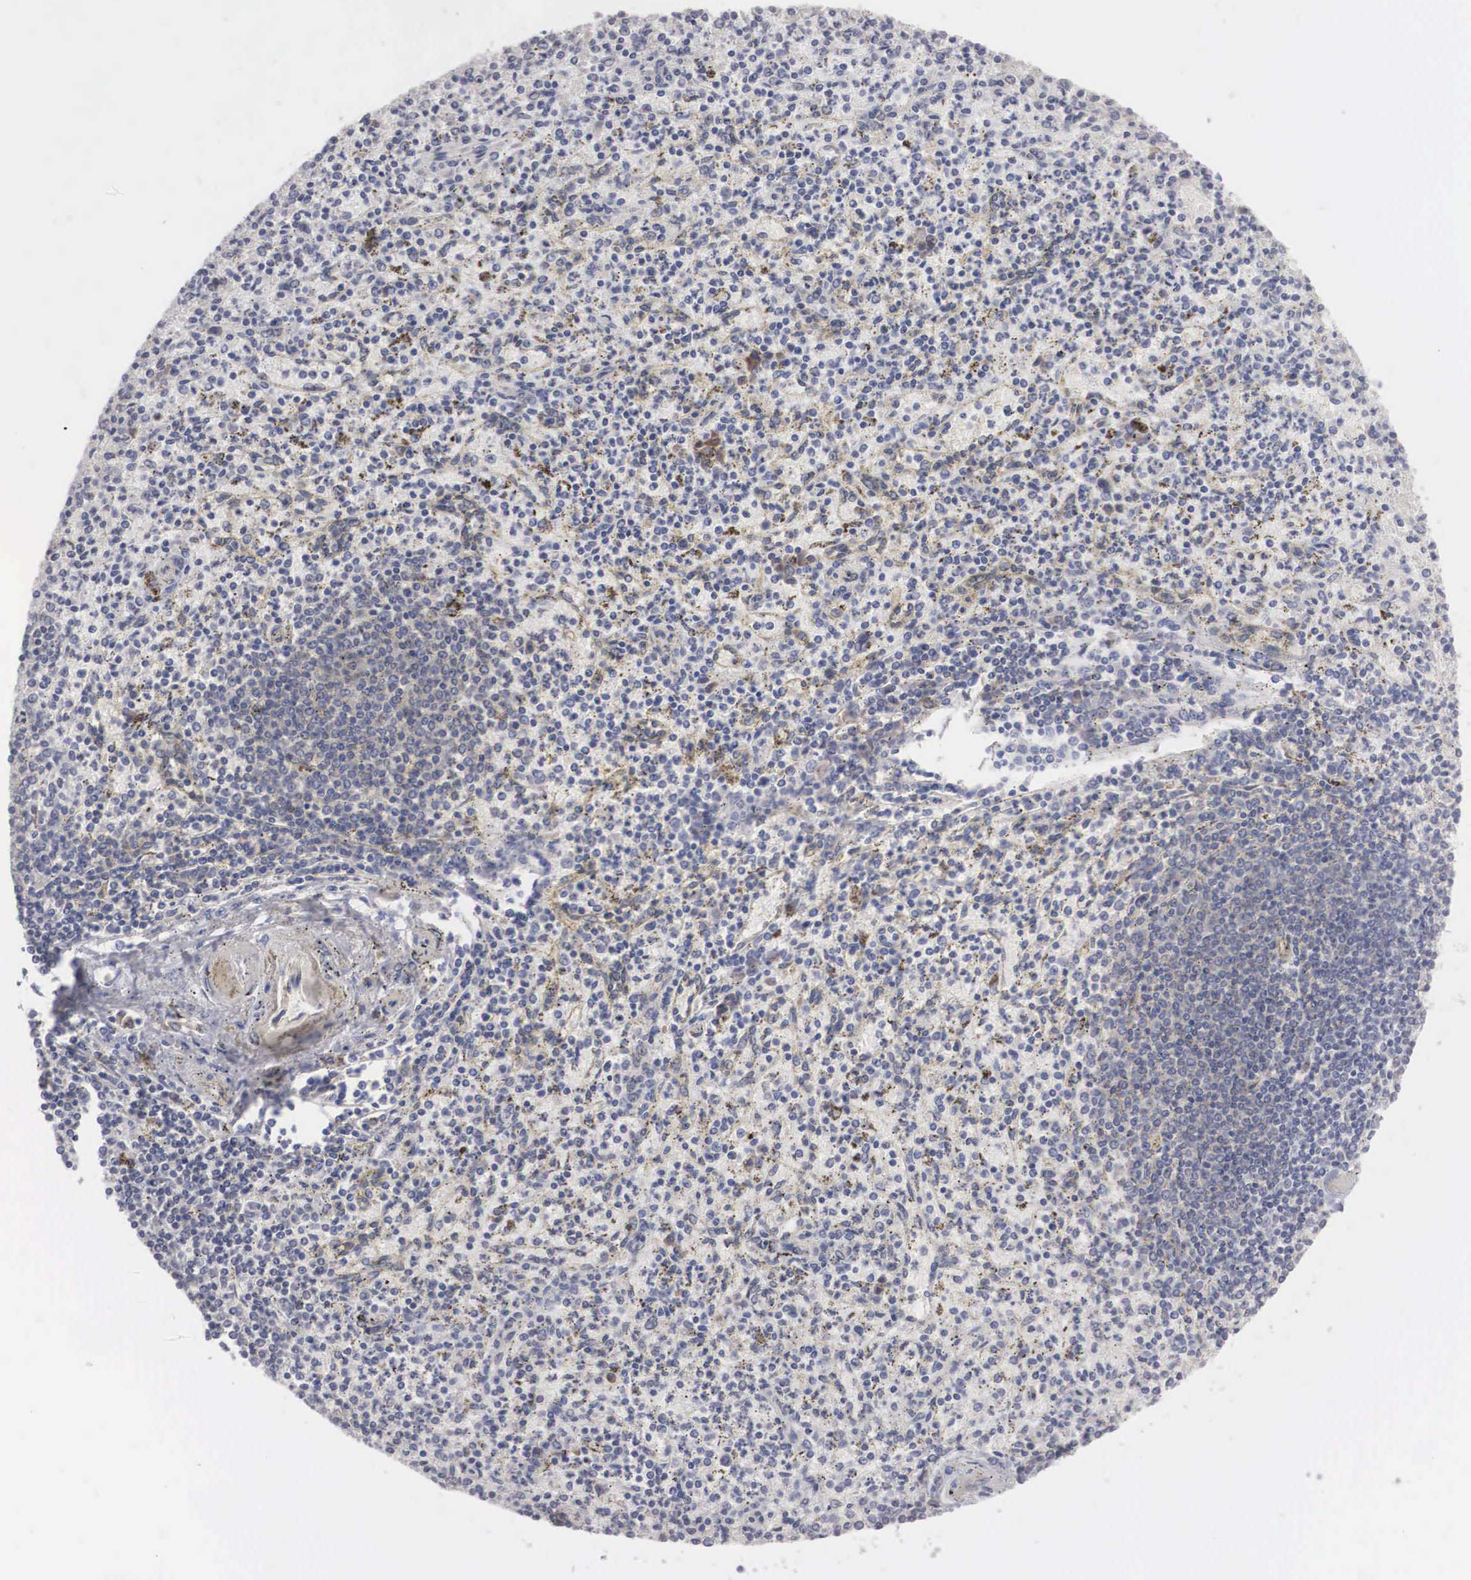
{"staining": {"intensity": "negative", "quantity": "none", "location": "none"}, "tissue": "spleen", "cell_type": "Cells in red pulp", "image_type": "normal", "snomed": [{"axis": "morphology", "description": "Normal tissue, NOS"}, {"axis": "topography", "description": "Spleen"}], "caption": "This is an IHC histopathology image of benign human spleen. There is no positivity in cells in red pulp.", "gene": "WDR89", "patient": {"sex": "male", "age": 72}}